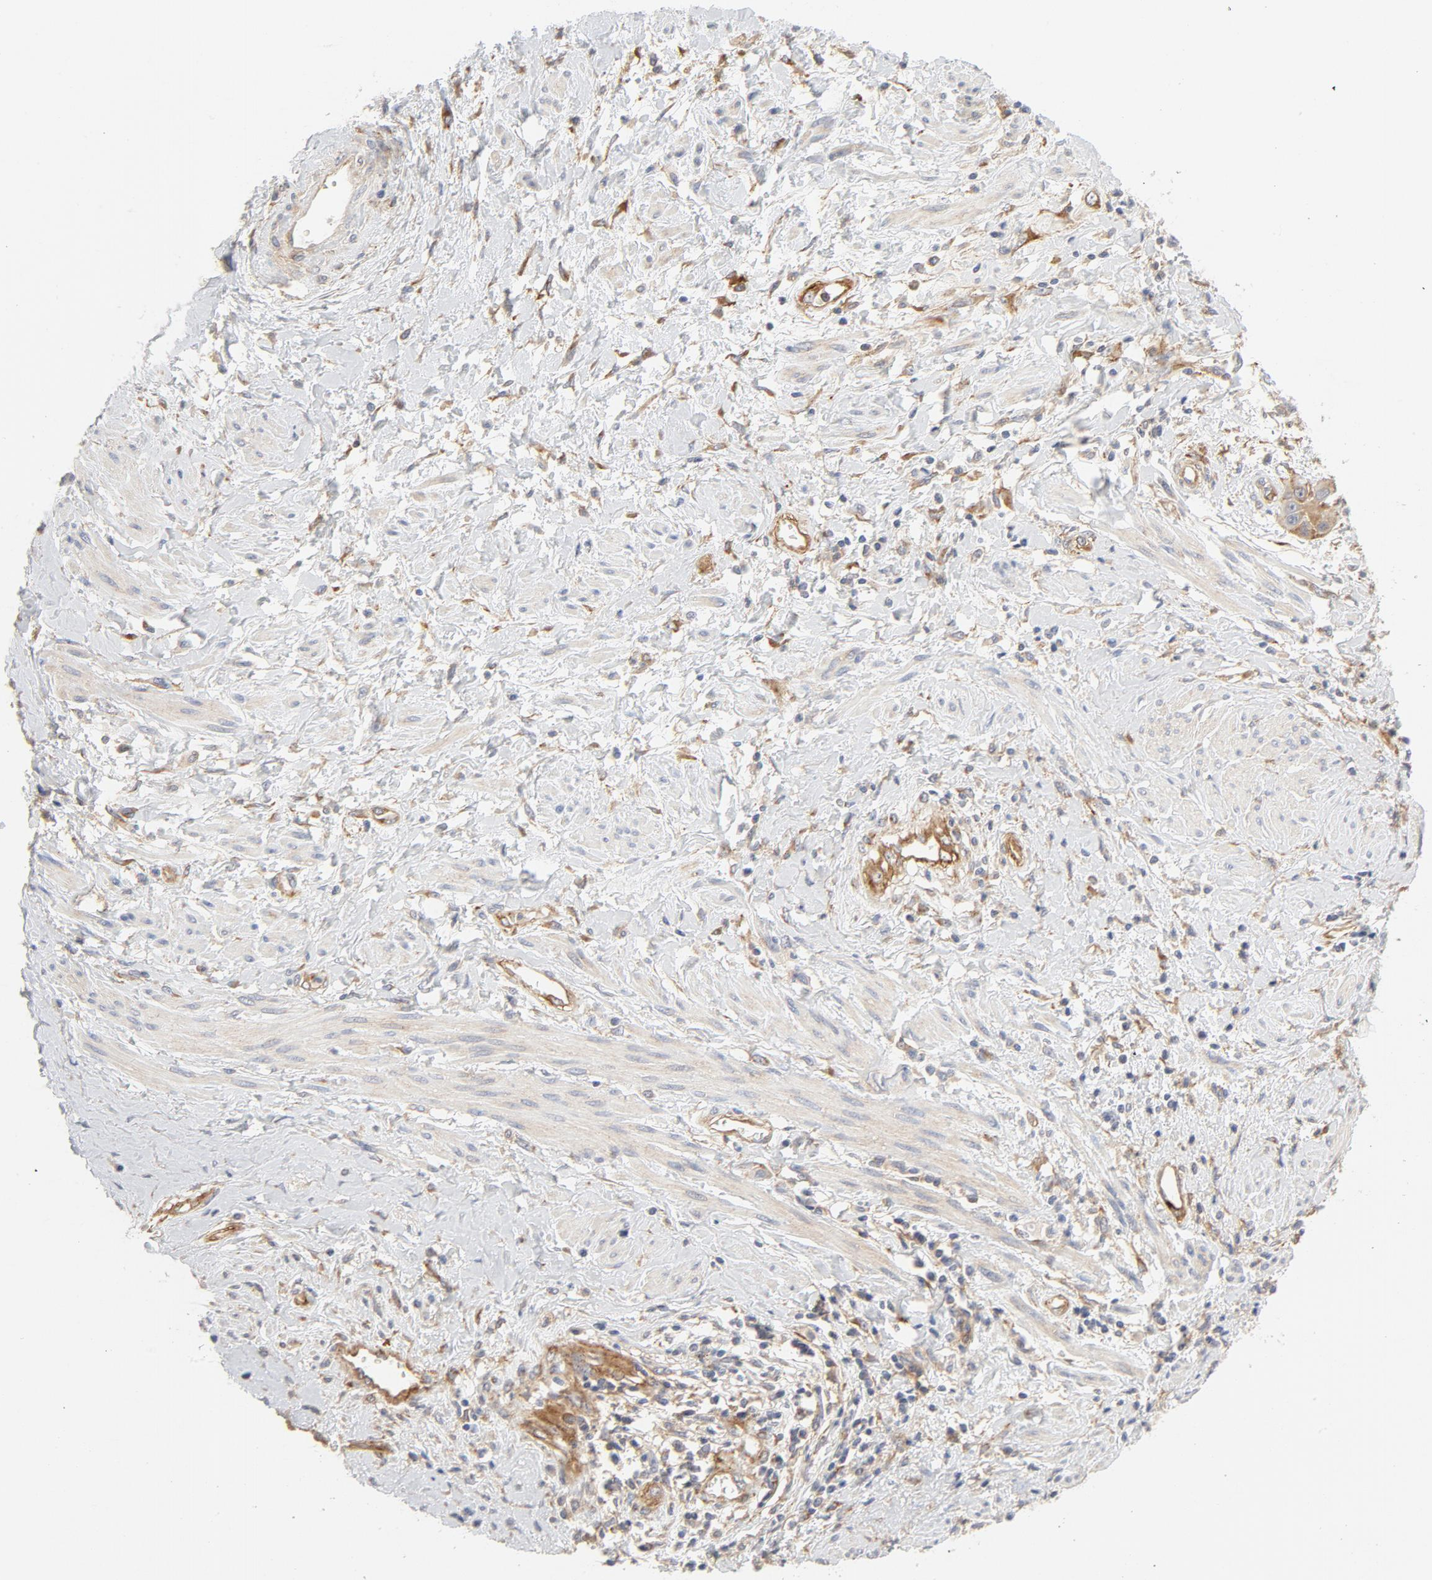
{"staining": {"intensity": "moderate", "quantity": "25%-75%", "location": "cytoplasmic/membranous"}, "tissue": "cervical cancer", "cell_type": "Tumor cells", "image_type": "cancer", "snomed": [{"axis": "morphology", "description": "Squamous cell carcinoma, NOS"}, {"axis": "topography", "description": "Cervix"}], "caption": "DAB (3,3'-diaminobenzidine) immunohistochemical staining of human squamous cell carcinoma (cervical) displays moderate cytoplasmic/membranous protein positivity in about 25%-75% of tumor cells.", "gene": "AP2A1", "patient": {"sex": "female", "age": 57}}